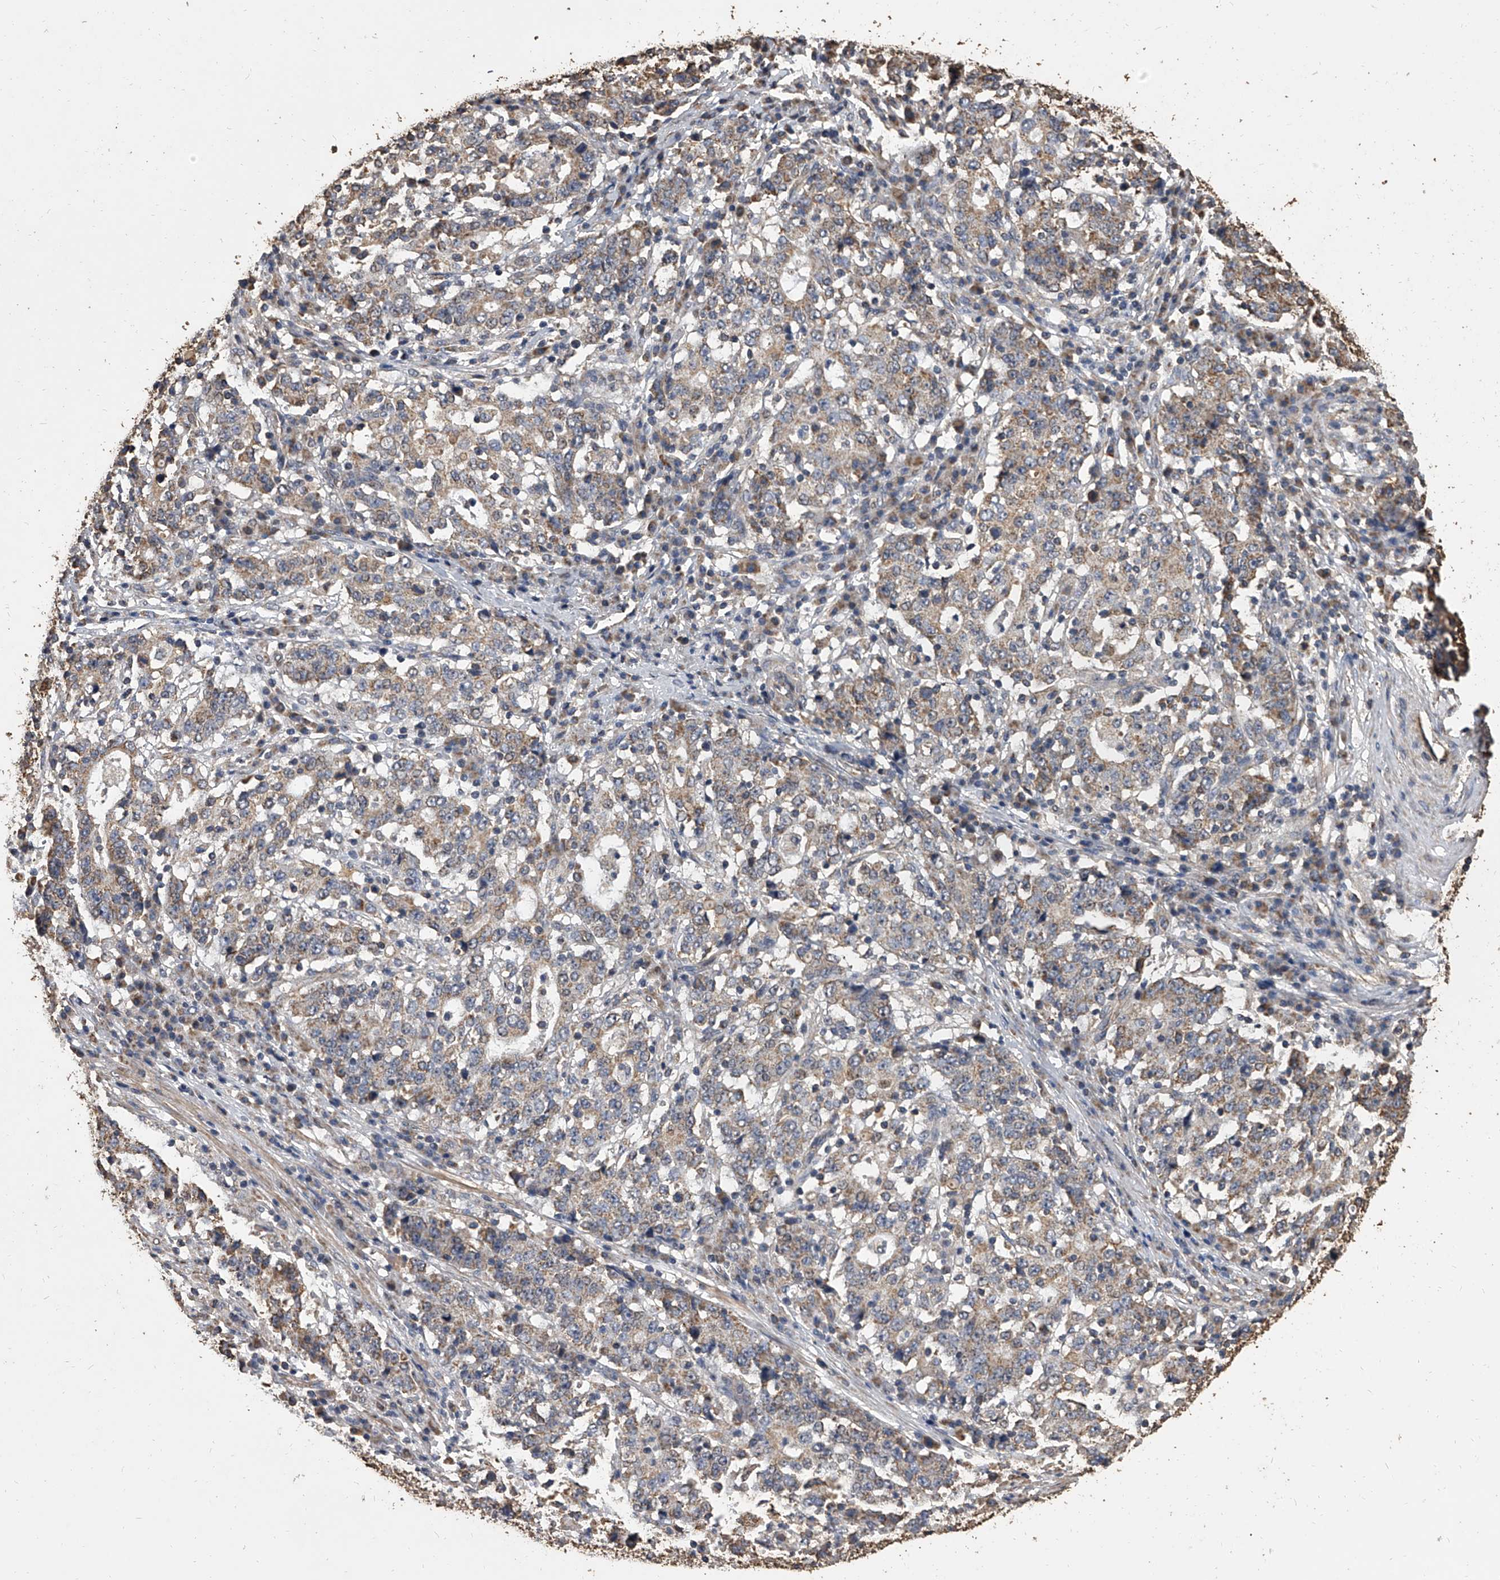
{"staining": {"intensity": "moderate", "quantity": ">75%", "location": "cytoplasmic/membranous"}, "tissue": "stomach cancer", "cell_type": "Tumor cells", "image_type": "cancer", "snomed": [{"axis": "morphology", "description": "Adenocarcinoma, NOS"}, {"axis": "topography", "description": "Stomach"}], "caption": "A medium amount of moderate cytoplasmic/membranous positivity is appreciated in approximately >75% of tumor cells in stomach adenocarcinoma tissue. (Brightfield microscopy of DAB IHC at high magnification).", "gene": "MRPL28", "patient": {"sex": "male", "age": 59}}